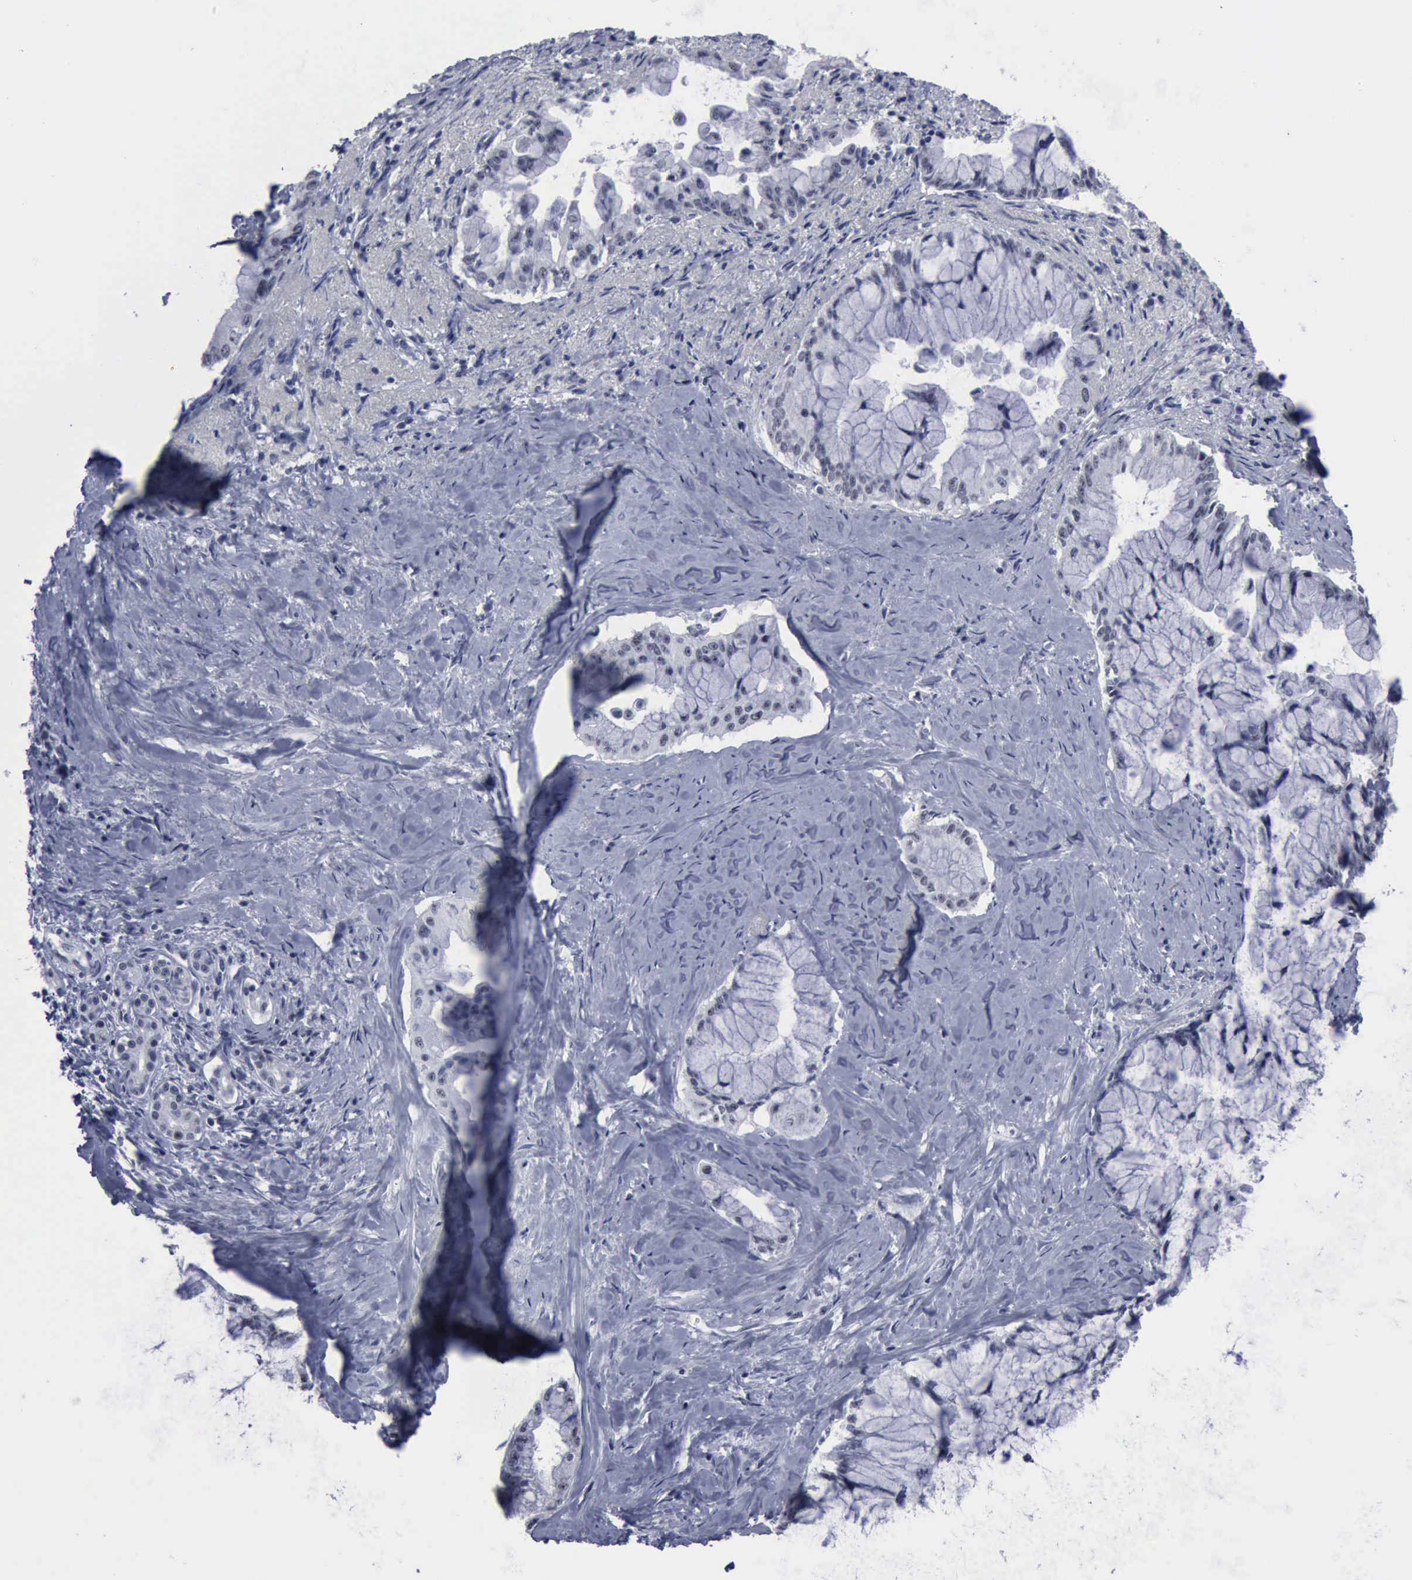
{"staining": {"intensity": "negative", "quantity": "none", "location": "none"}, "tissue": "pancreatic cancer", "cell_type": "Tumor cells", "image_type": "cancer", "snomed": [{"axis": "morphology", "description": "Adenocarcinoma, NOS"}, {"axis": "topography", "description": "Pancreas"}], "caption": "Immunohistochemistry of human pancreatic cancer reveals no positivity in tumor cells.", "gene": "BRD1", "patient": {"sex": "male", "age": 59}}